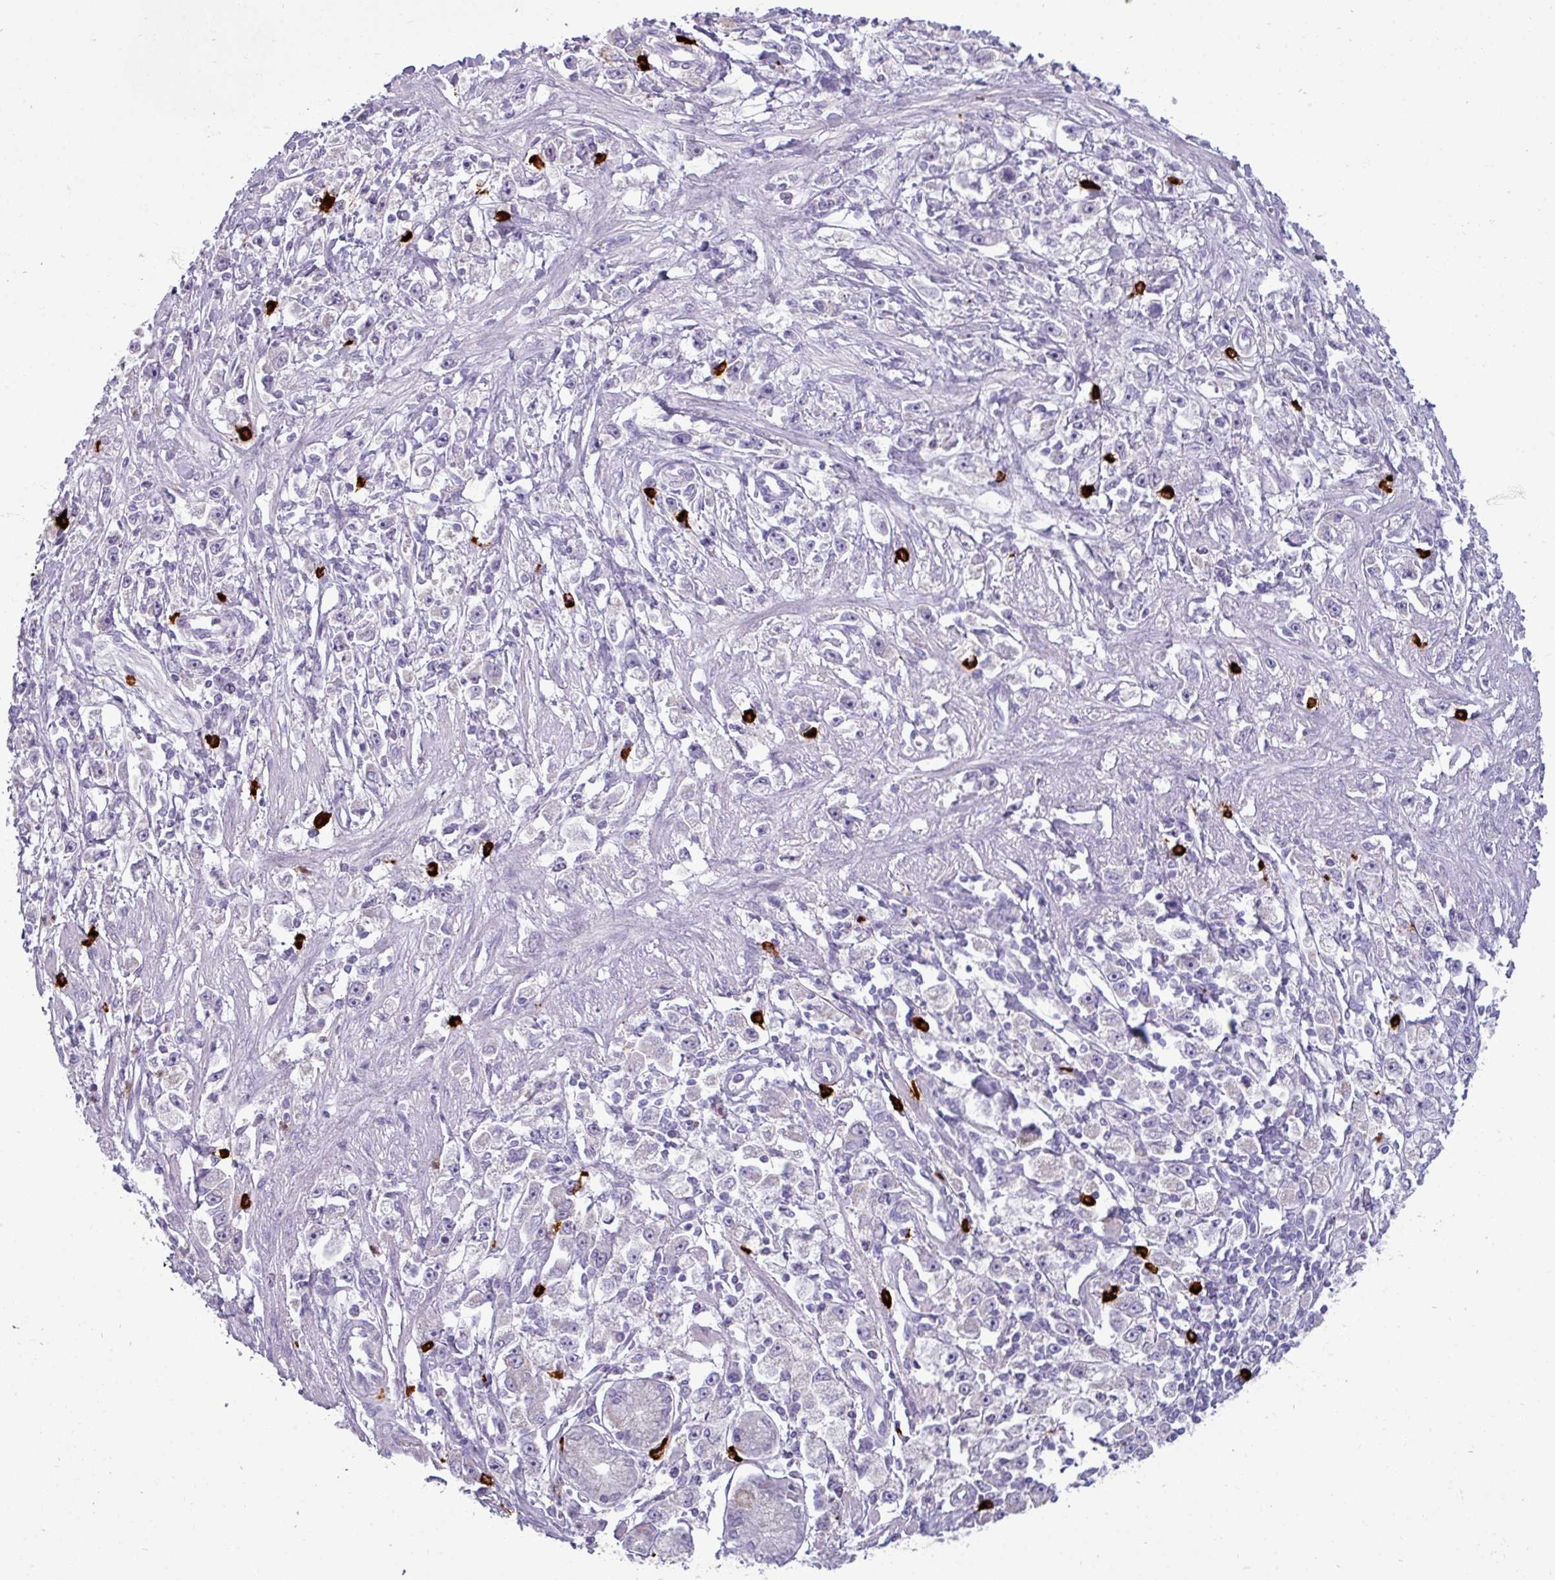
{"staining": {"intensity": "negative", "quantity": "none", "location": "none"}, "tissue": "stomach cancer", "cell_type": "Tumor cells", "image_type": "cancer", "snomed": [{"axis": "morphology", "description": "Adenocarcinoma, NOS"}, {"axis": "topography", "description": "Stomach"}], "caption": "This is an IHC photomicrograph of human stomach cancer (adenocarcinoma). There is no positivity in tumor cells.", "gene": "TRIM39", "patient": {"sex": "female", "age": 59}}